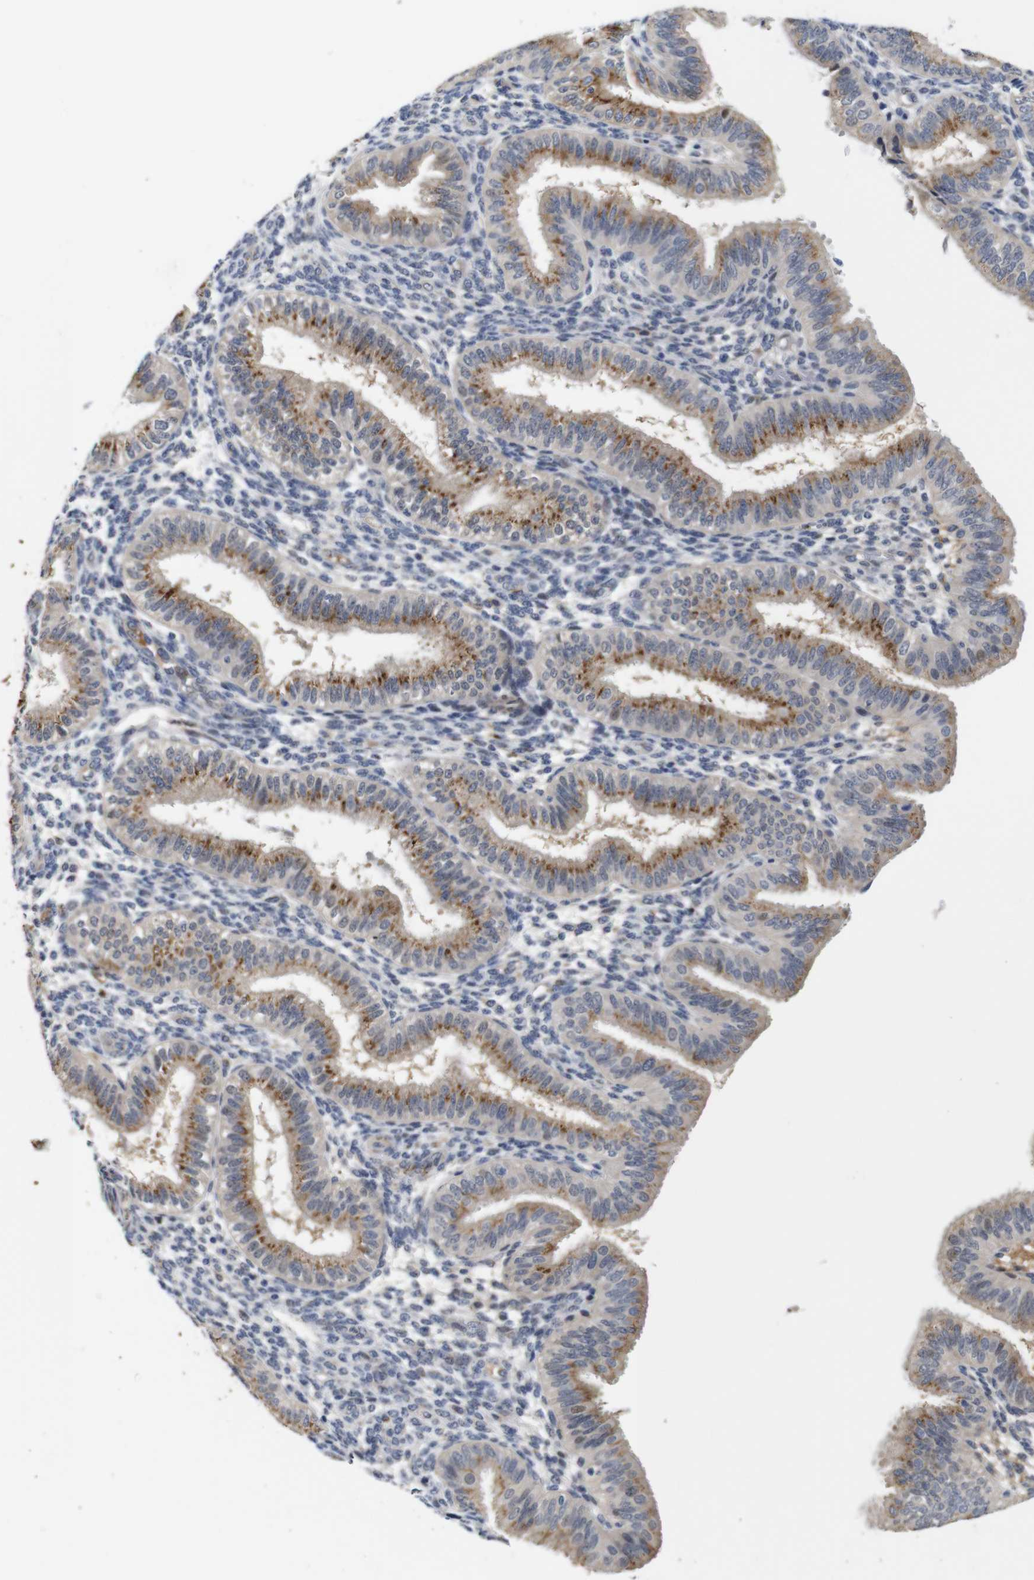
{"staining": {"intensity": "negative", "quantity": "none", "location": "none"}, "tissue": "endometrium", "cell_type": "Cells in endometrial stroma", "image_type": "normal", "snomed": [{"axis": "morphology", "description": "Normal tissue, NOS"}, {"axis": "topography", "description": "Endometrium"}], "caption": "The histopathology image reveals no staining of cells in endometrial stroma in unremarkable endometrium. The staining was performed using DAB to visualize the protein expression in brown, while the nuclei were stained in blue with hematoxylin (Magnification: 20x).", "gene": "FURIN", "patient": {"sex": "female", "age": 39}}